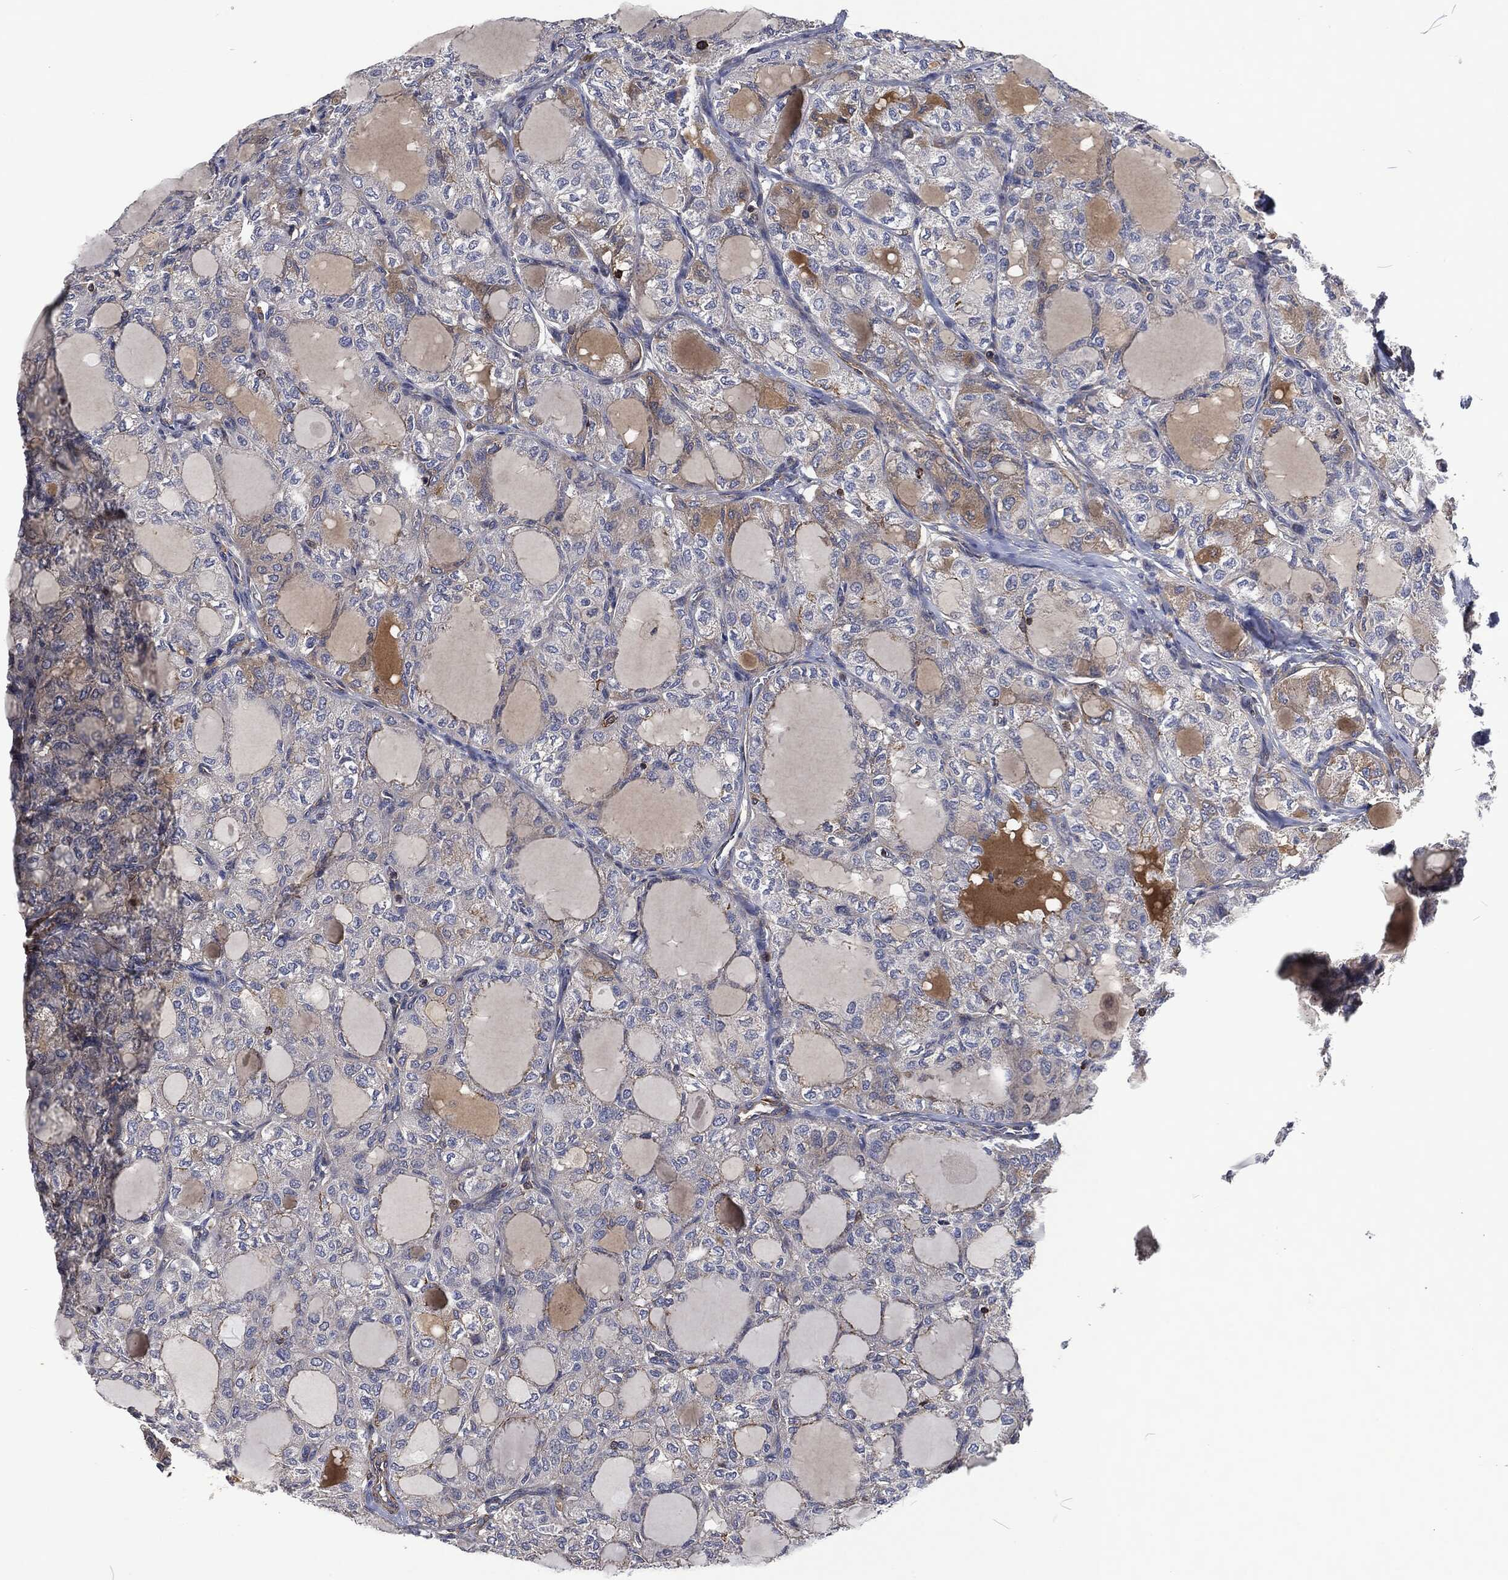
{"staining": {"intensity": "strong", "quantity": "<25%", "location": "cytoplasmic/membranous"}, "tissue": "thyroid cancer", "cell_type": "Tumor cells", "image_type": "cancer", "snomed": [{"axis": "morphology", "description": "Follicular adenoma carcinoma, NOS"}, {"axis": "topography", "description": "Thyroid gland"}], "caption": "DAB (3,3'-diaminobenzidine) immunohistochemical staining of human follicular adenoma carcinoma (thyroid) reveals strong cytoplasmic/membranous protein positivity in approximately <25% of tumor cells.", "gene": "LGALS9", "patient": {"sex": "male", "age": 75}}